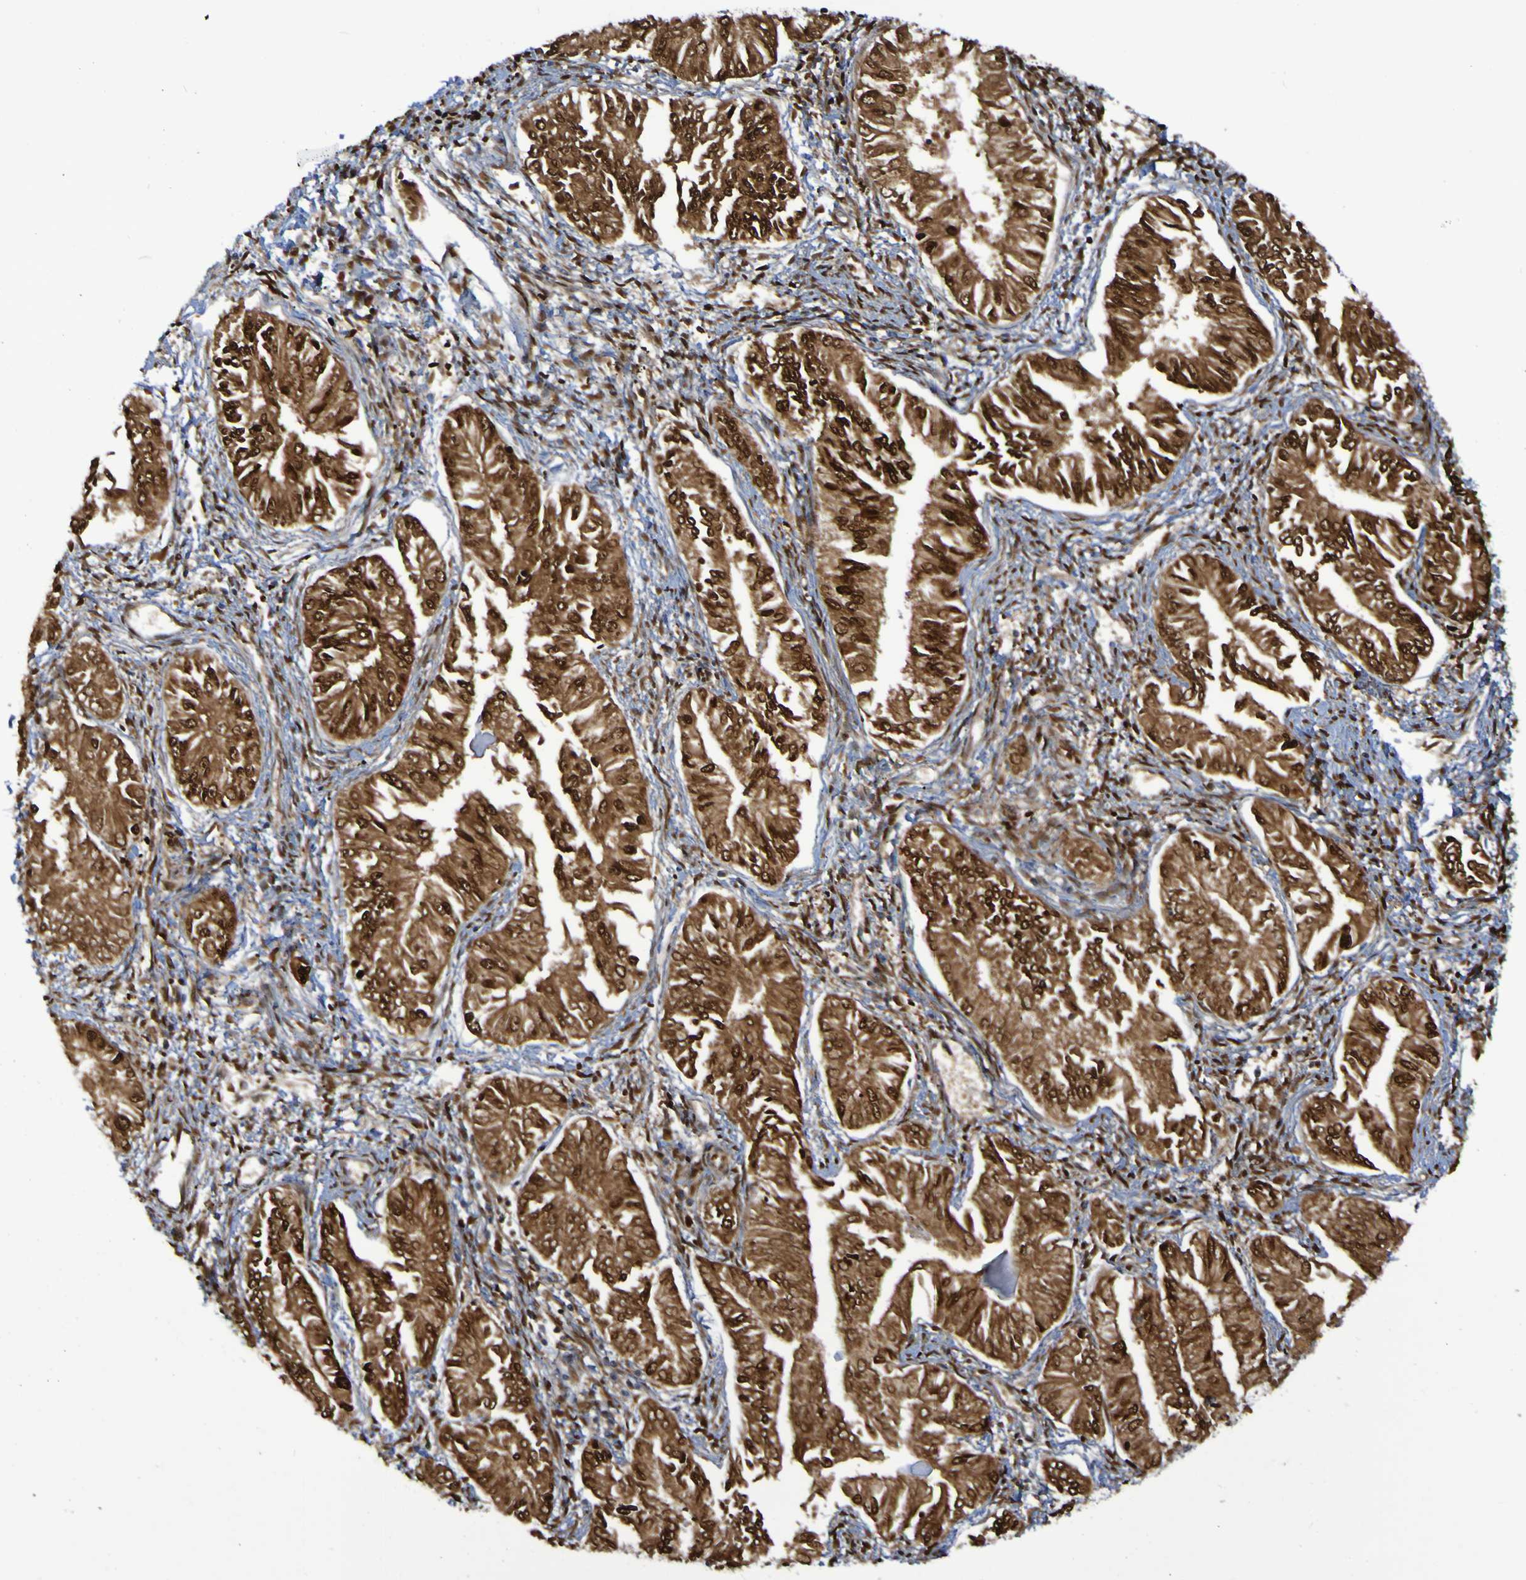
{"staining": {"intensity": "strong", "quantity": ">75%", "location": "cytoplasmic/membranous,nuclear"}, "tissue": "endometrial cancer", "cell_type": "Tumor cells", "image_type": "cancer", "snomed": [{"axis": "morphology", "description": "Adenocarcinoma, NOS"}, {"axis": "topography", "description": "Endometrium"}], "caption": "Protein positivity by IHC demonstrates strong cytoplasmic/membranous and nuclear expression in about >75% of tumor cells in endometrial adenocarcinoma.", "gene": "MPPE1", "patient": {"sex": "female", "age": 53}}